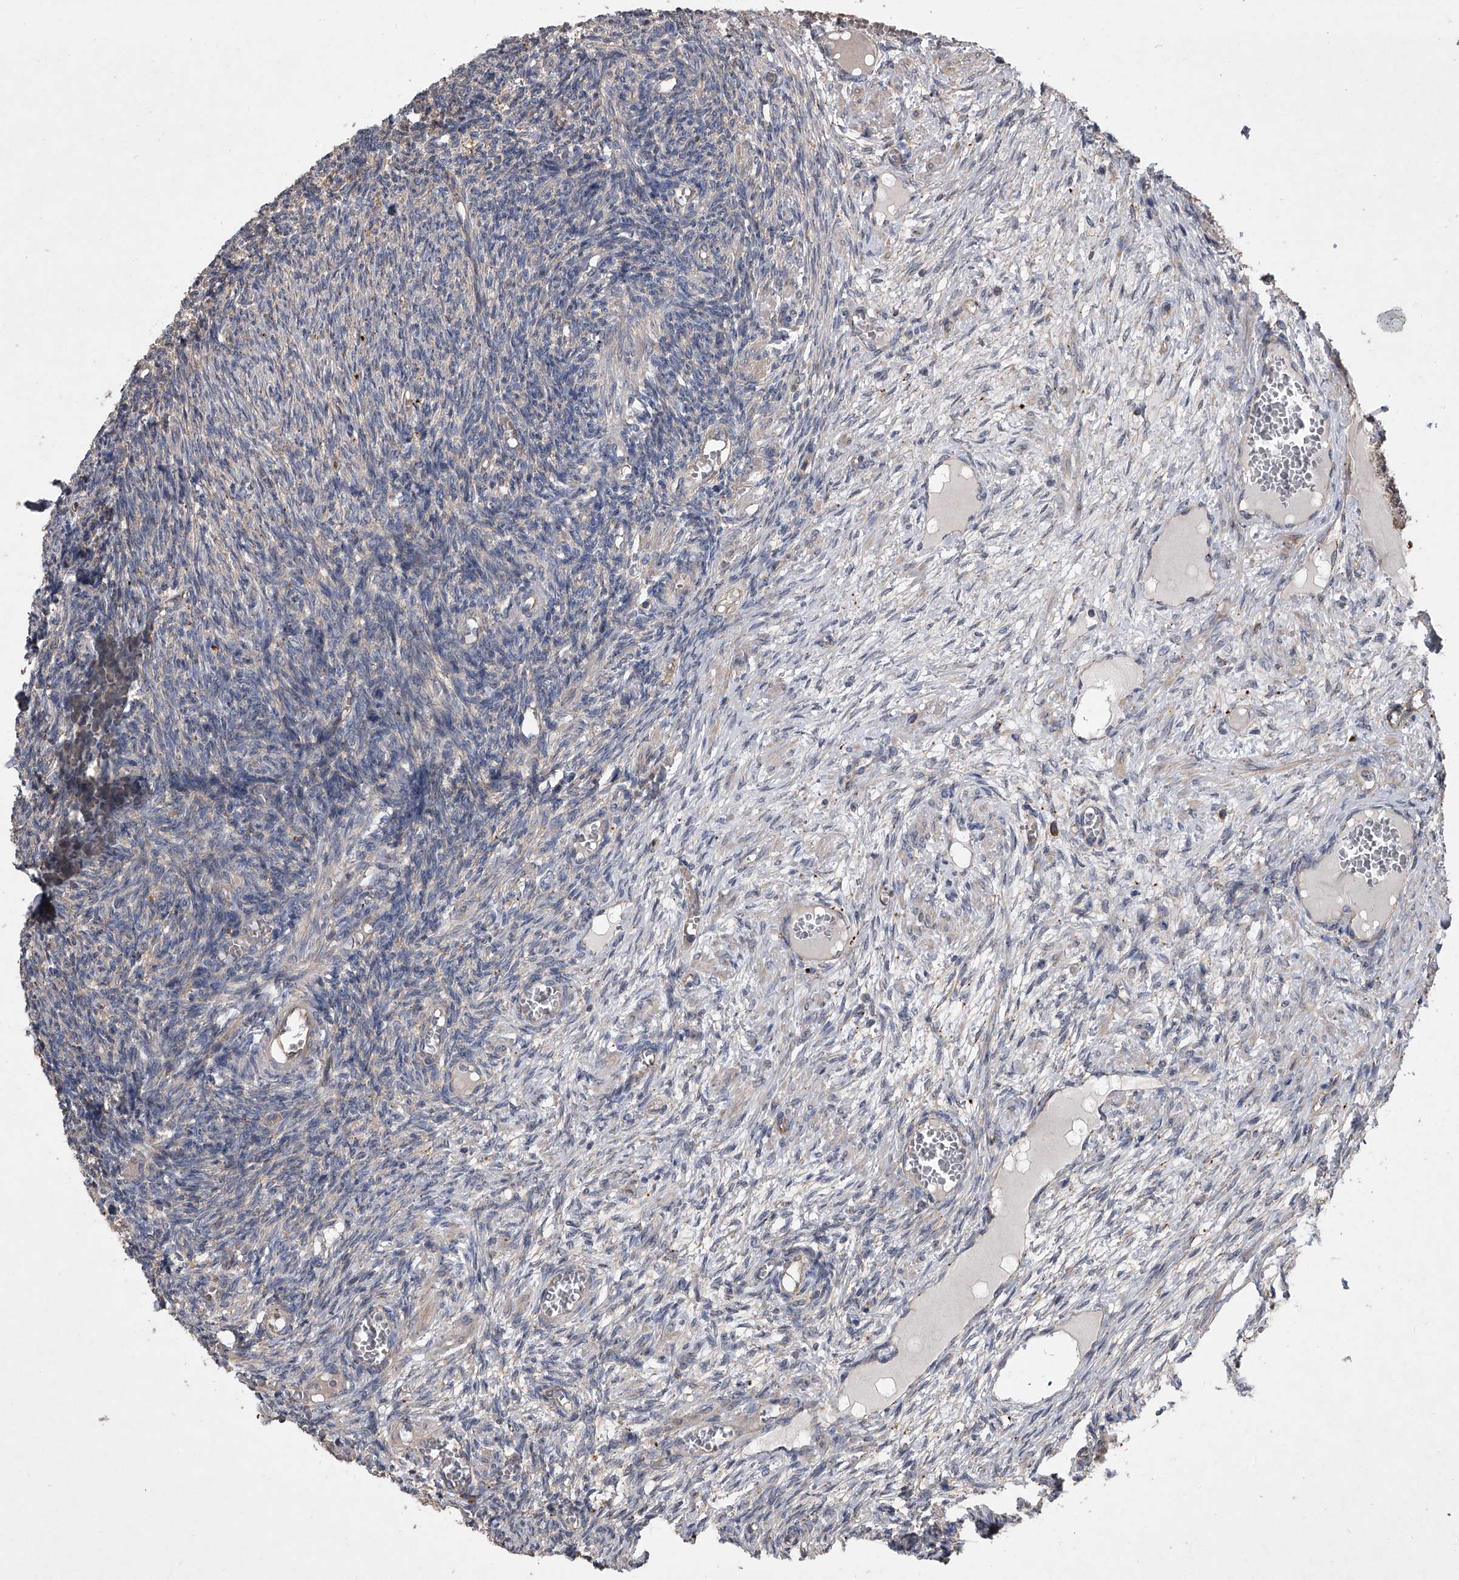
{"staining": {"intensity": "weak", "quantity": "<25%", "location": "cytoplasmic/membranous"}, "tissue": "ovary", "cell_type": "Ovarian stroma cells", "image_type": "normal", "snomed": [{"axis": "morphology", "description": "Normal tissue, NOS"}, {"axis": "topography", "description": "Ovary"}], "caption": "Immunohistochemistry (IHC) image of benign human ovary stained for a protein (brown), which exhibits no staining in ovarian stroma cells.", "gene": "DOCK9", "patient": {"sex": "female", "age": 27}}